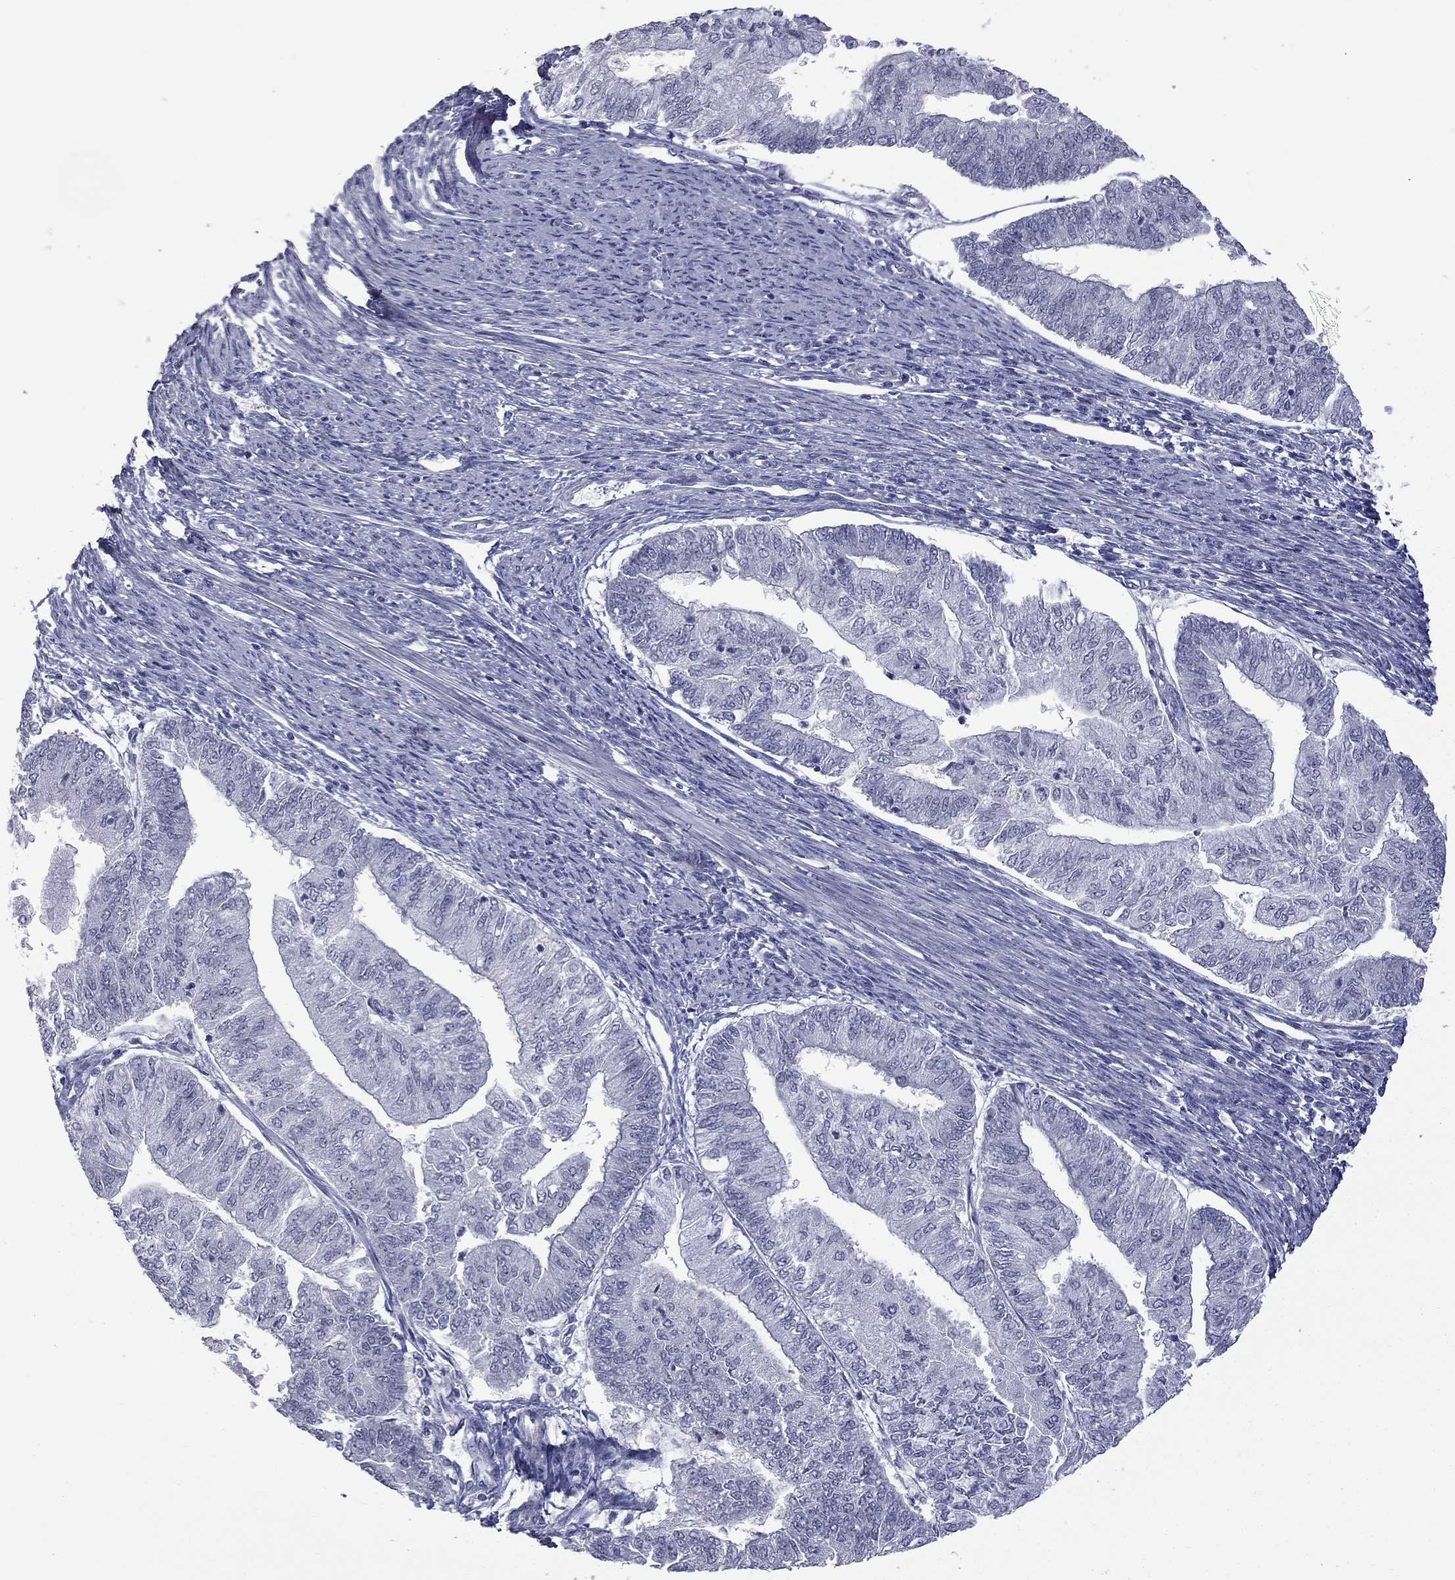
{"staining": {"intensity": "negative", "quantity": "none", "location": "none"}, "tissue": "endometrial cancer", "cell_type": "Tumor cells", "image_type": "cancer", "snomed": [{"axis": "morphology", "description": "Adenocarcinoma, NOS"}, {"axis": "topography", "description": "Endometrium"}], "caption": "Immunohistochemistry image of endometrial cancer stained for a protein (brown), which reveals no staining in tumor cells. The staining was performed using DAB (3,3'-diaminobenzidine) to visualize the protein expression in brown, while the nuclei were stained in blue with hematoxylin (Magnification: 20x).", "gene": "GSG1L", "patient": {"sex": "female", "age": 59}}